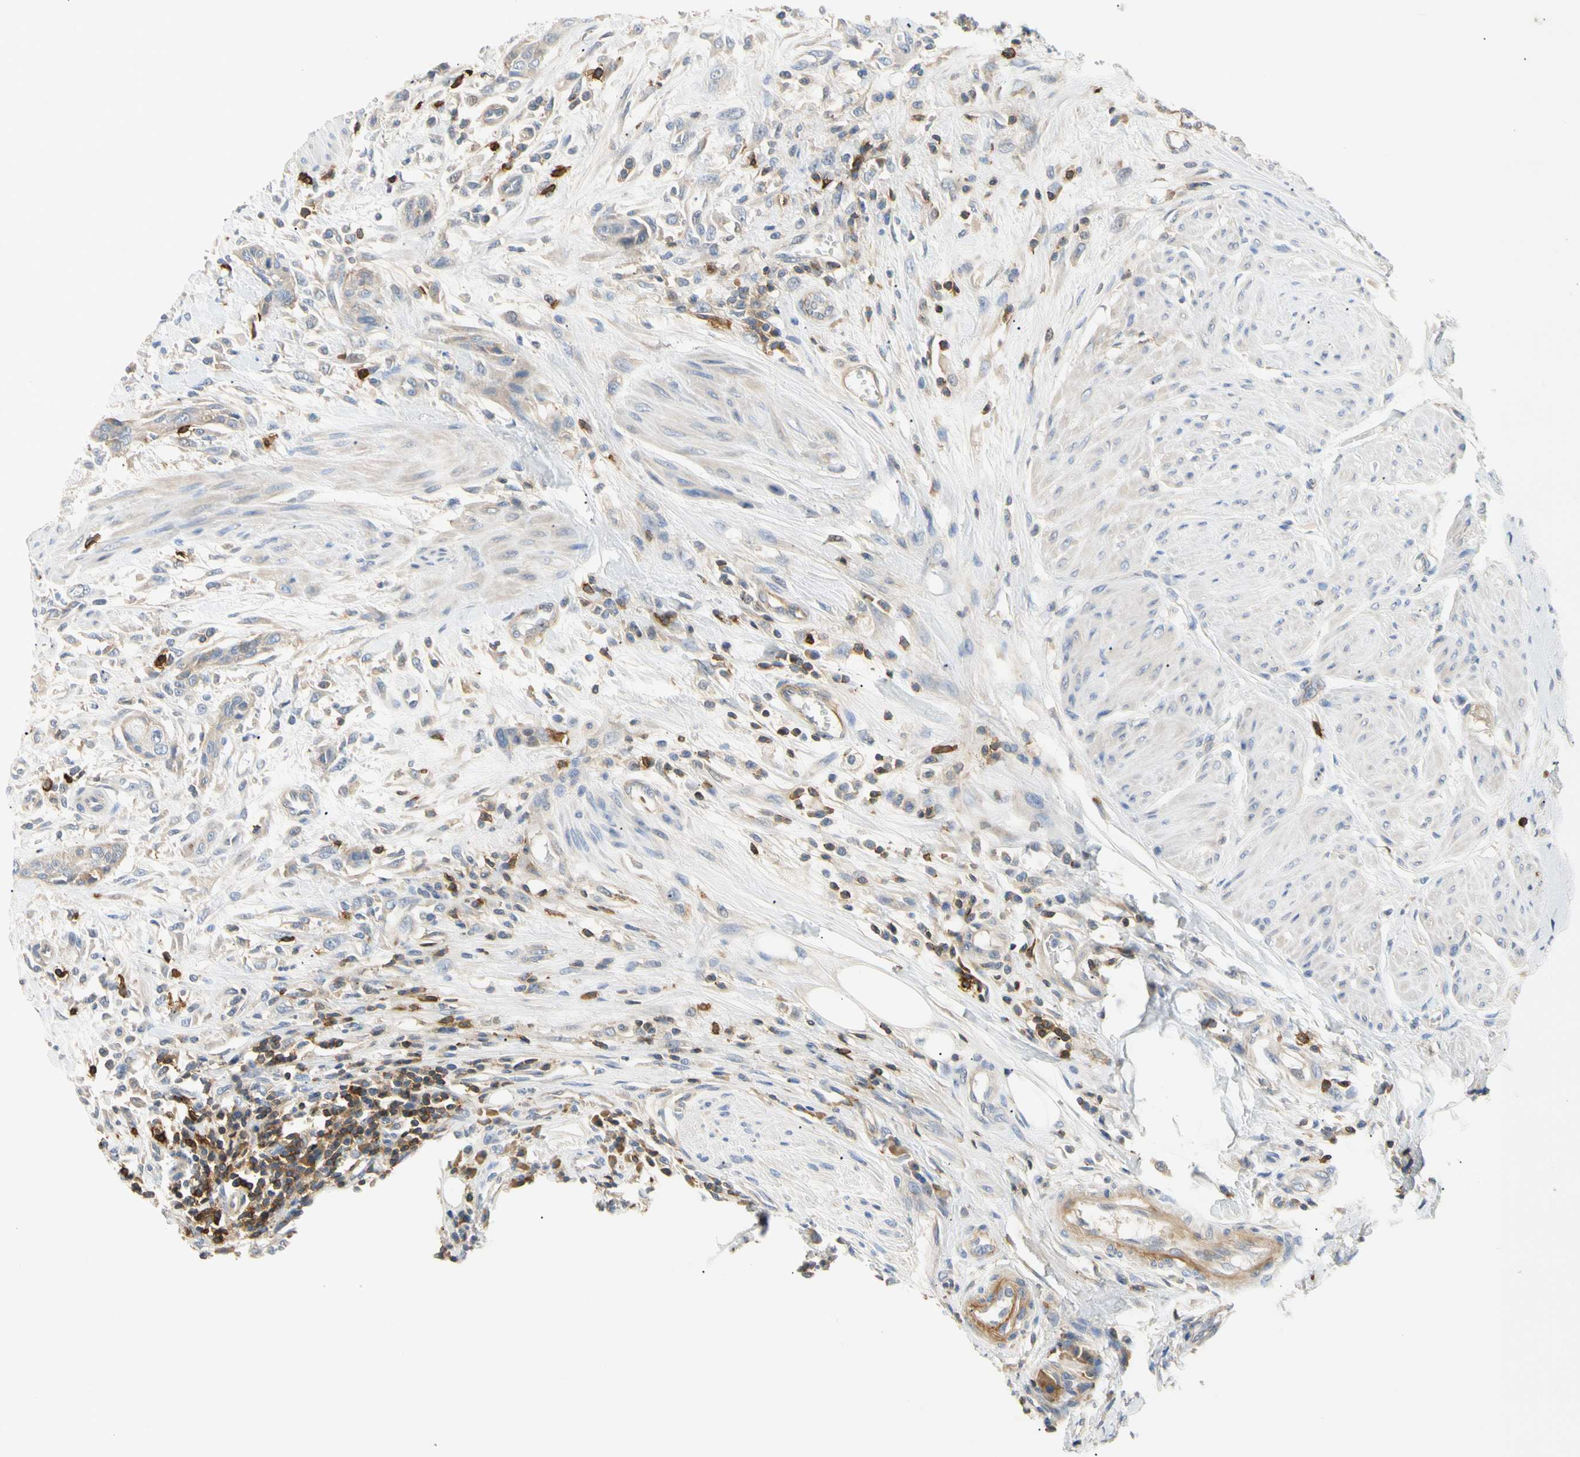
{"staining": {"intensity": "weak", "quantity": "25%-75%", "location": "cytoplasmic/membranous"}, "tissue": "urothelial cancer", "cell_type": "Tumor cells", "image_type": "cancer", "snomed": [{"axis": "morphology", "description": "Urothelial carcinoma, High grade"}, {"axis": "topography", "description": "Urinary bladder"}], "caption": "Urothelial carcinoma (high-grade) was stained to show a protein in brown. There is low levels of weak cytoplasmic/membranous expression in approximately 25%-75% of tumor cells. (Stains: DAB in brown, nuclei in blue, Microscopy: brightfield microscopy at high magnification).", "gene": "TNFRSF18", "patient": {"sex": "male", "age": 35}}